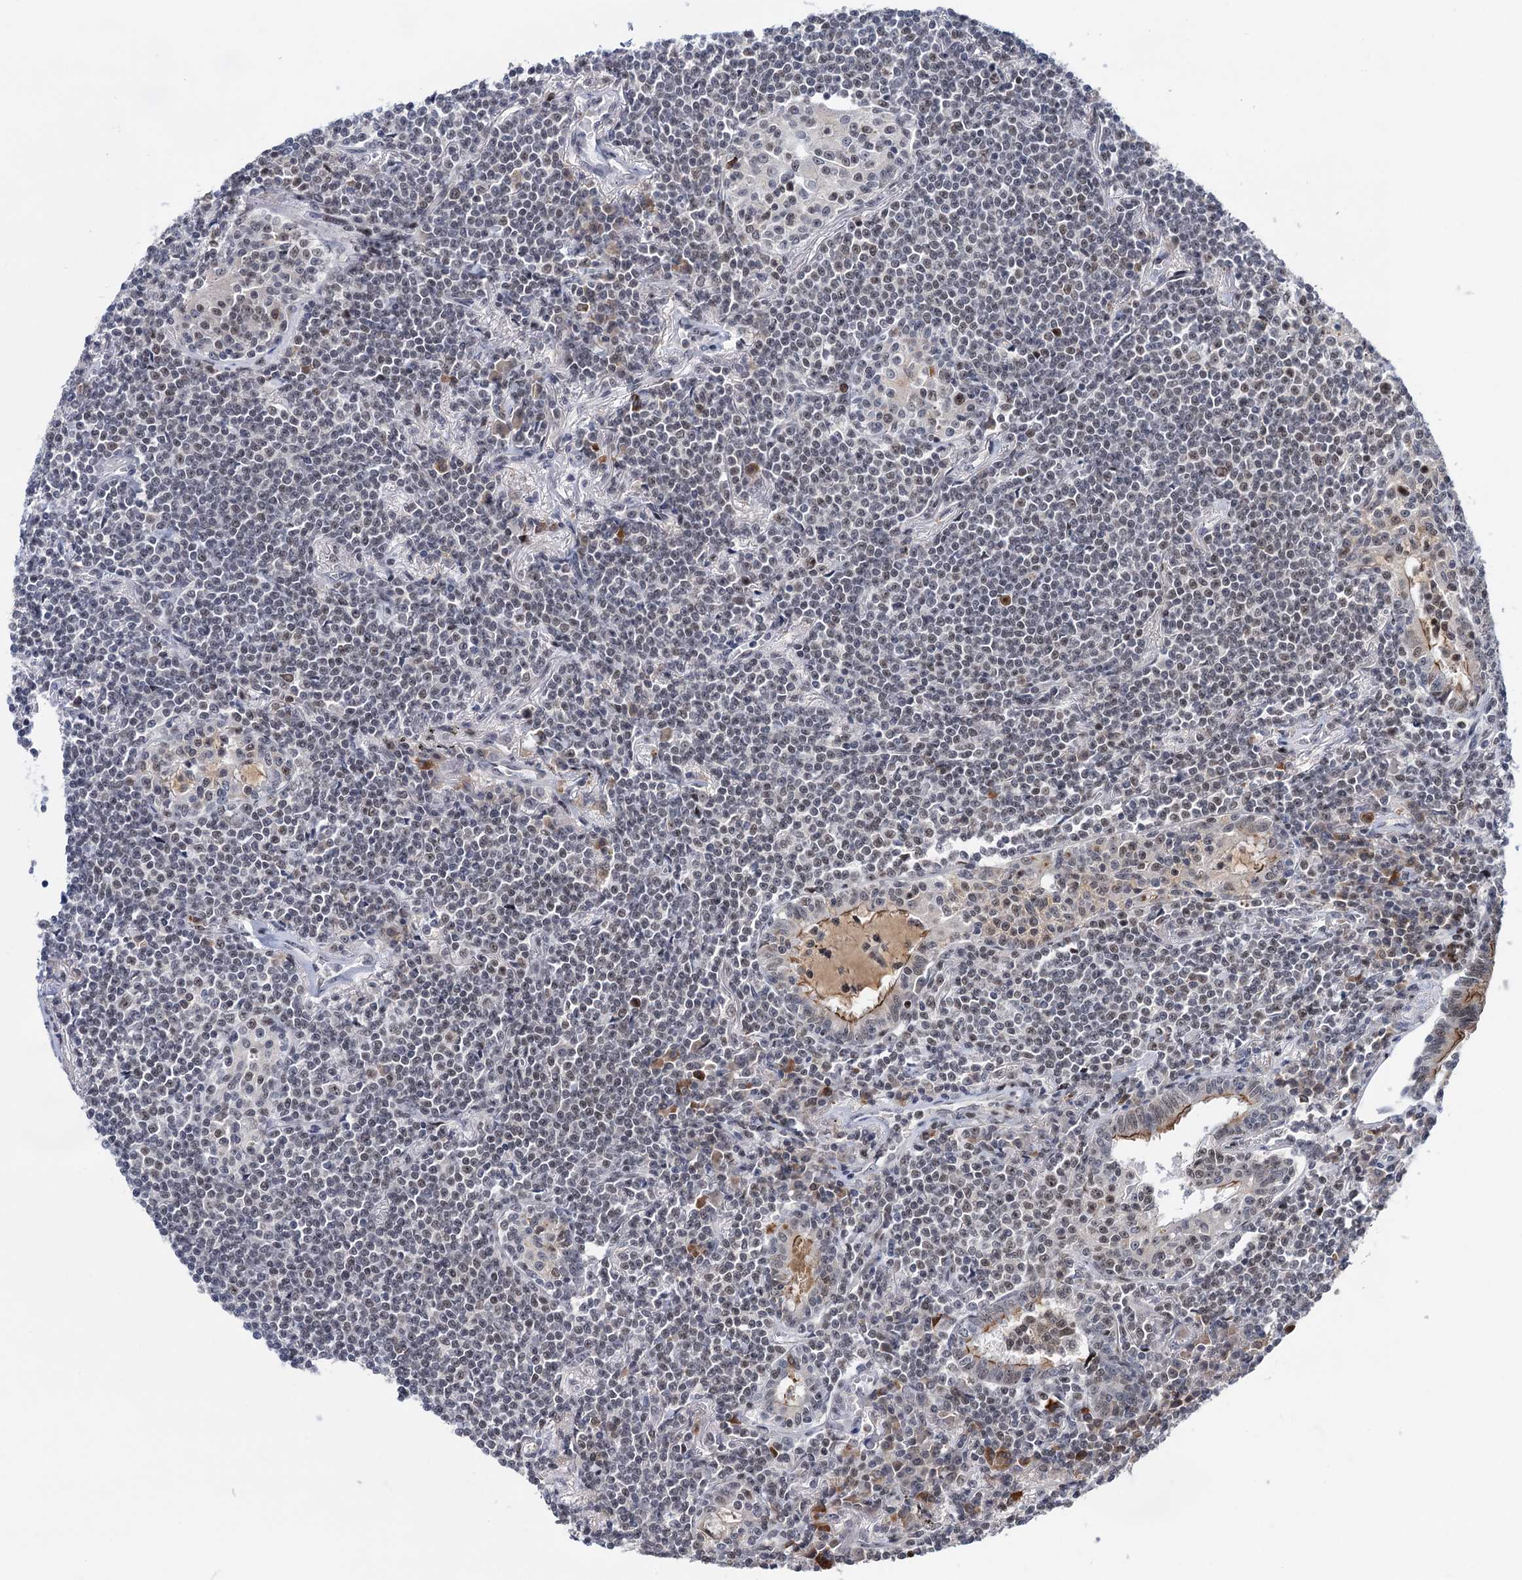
{"staining": {"intensity": "negative", "quantity": "none", "location": "none"}, "tissue": "lymphoma", "cell_type": "Tumor cells", "image_type": "cancer", "snomed": [{"axis": "morphology", "description": "Malignant lymphoma, non-Hodgkin's type, Low grade"}, {"axis": "topography", "description": "Lung"}], "caption": "The image reveals no significant staining in tumor cells of low-grade malignant lymphoma, non-Hodgkin's type. (DAB (3,3'-diaminobenzidine) immunohistochemistry, high magnification).", "gene": "ZCCHC10", "patient": {"sex": "female", "age": 71}}